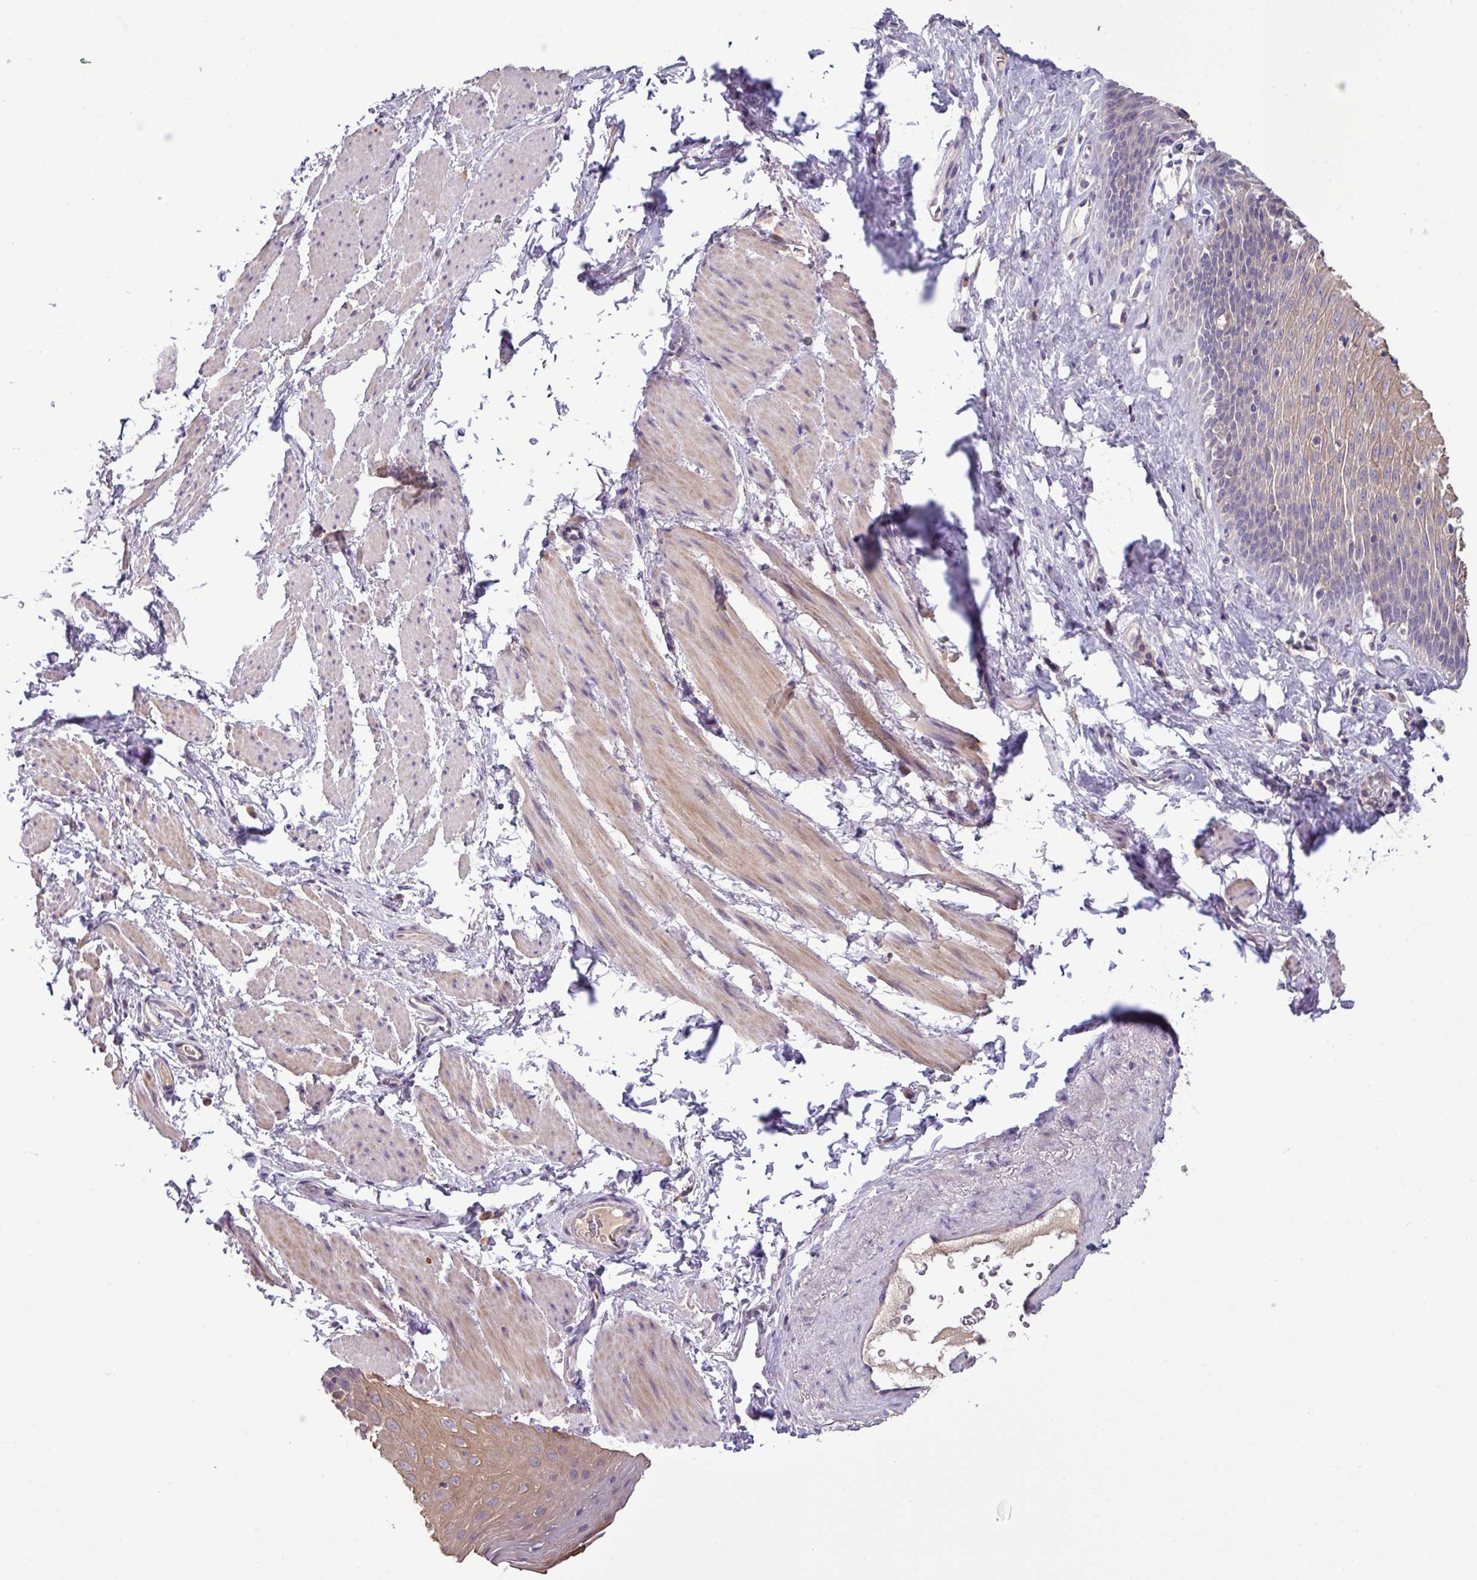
{"staining": {"intensity": "moderate", "quantity": "<25%", "location": "cytoplasmic/membranous"}, "tissue": "esophagus", "cell_type": "Squamous epithelial cells", "image_type": "normal", "snomed": [{"axis": "morphology", "description": "Normal tissue, NOS"}, {"axis": "topography", "description": "Esophagus"}], "caption": "DAB (3,3'-diaminobenzidine) immunohistochemical staining of benign human esophagus displays moderate cytoplasmic/membranous protein expression in approximately <25% of squamous epithelial cells.", "gene": "TMEM62", "patient": {"sex": "female", "age": 61}}